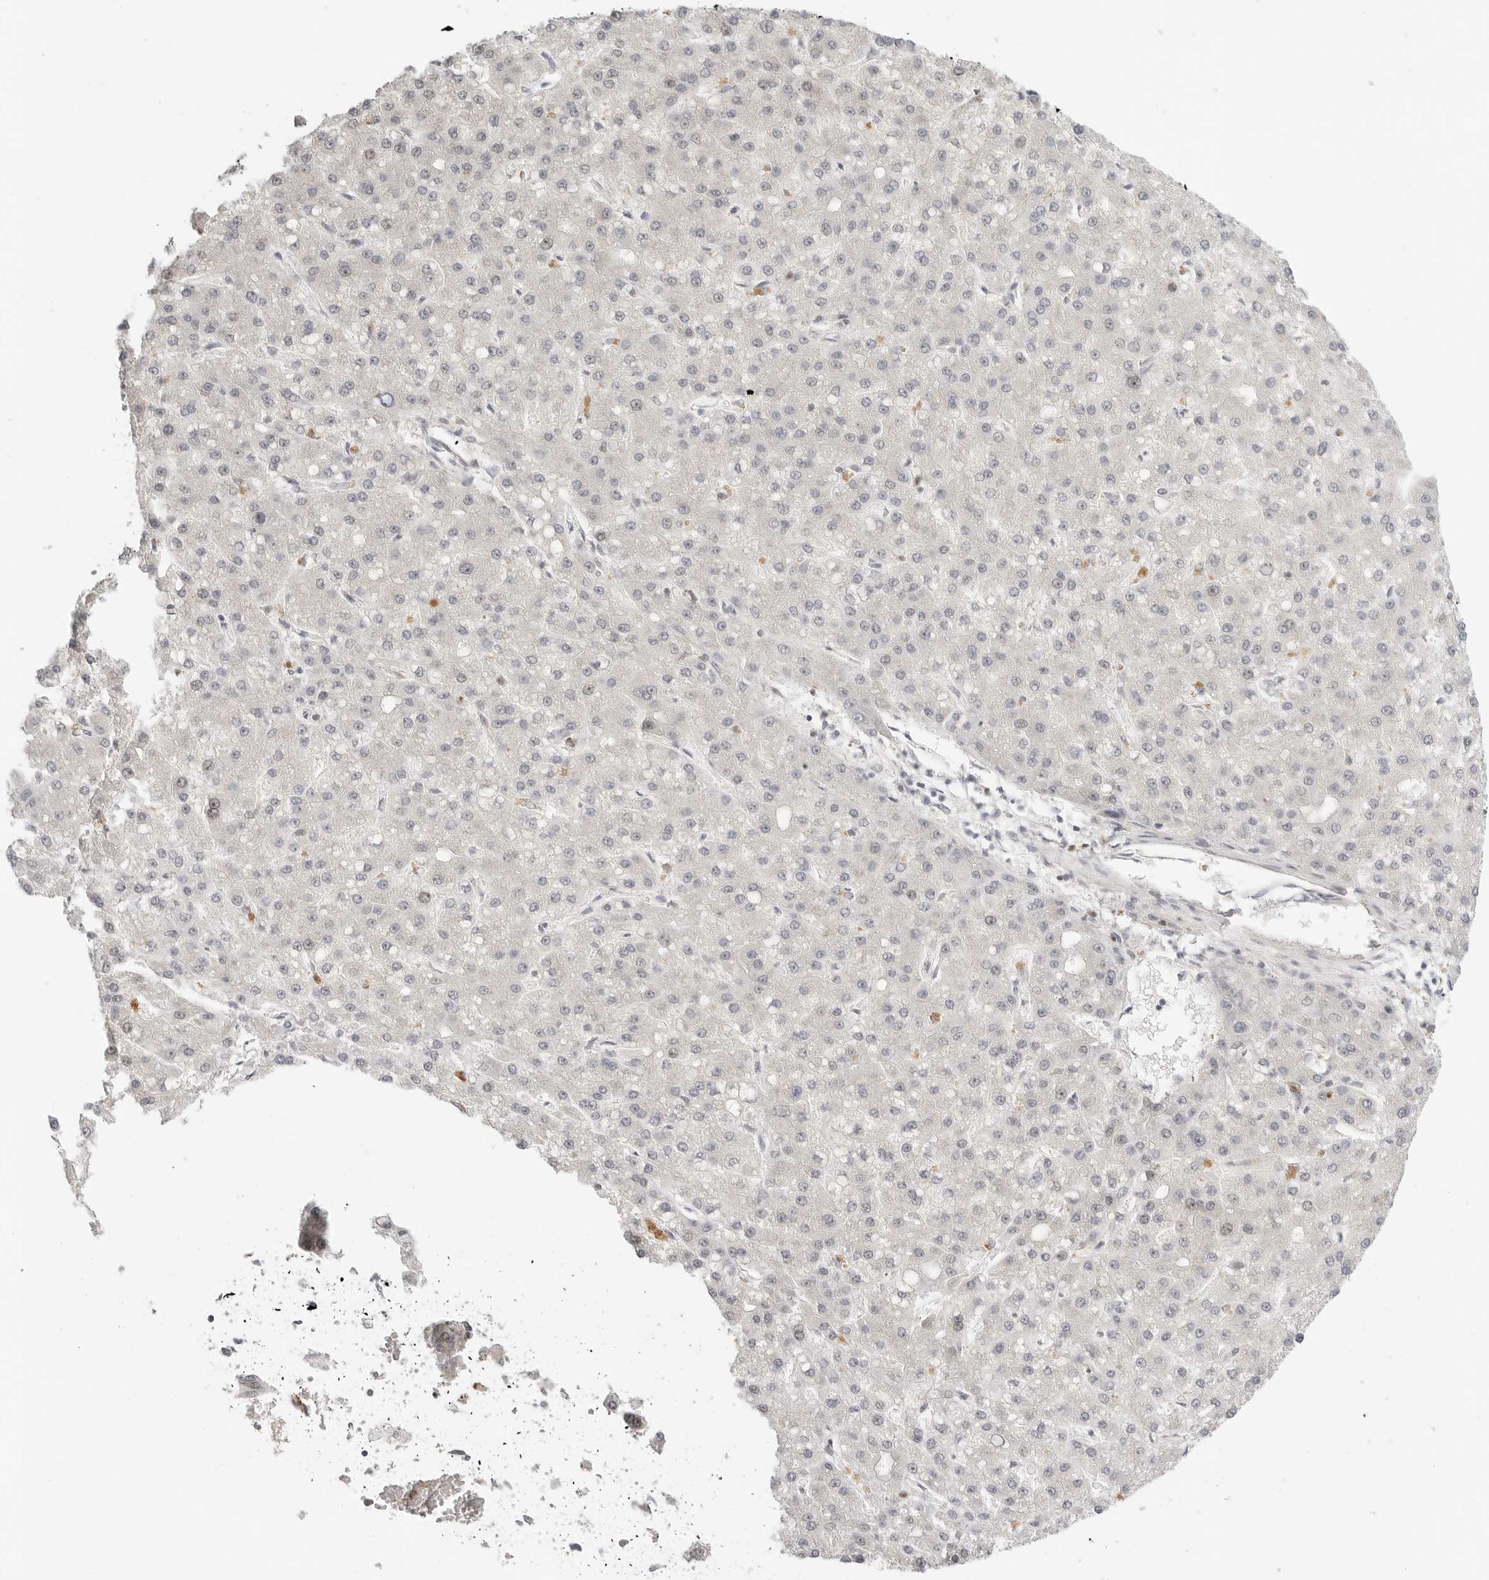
{"staining": {"intensity": "negative", "quantity": "none", "location": "none"}, "tissue": "liver cancer", "cell_type": "Tumor cells", "image_type": "cancer", "snomed": [{"axis": "morphology", "description": "Carcinoma, Hepatocellular, NOS"}, {"axis": "topography", "description": "Liver"}], "caption": "This is an immunohistochemistry (IHC) image of liver cancer (hepatocellular carcinoma). There is no positivity in tumor cells.", "gene": "SH3KBP1", "patient": {"sex": "male", "age": 67}}